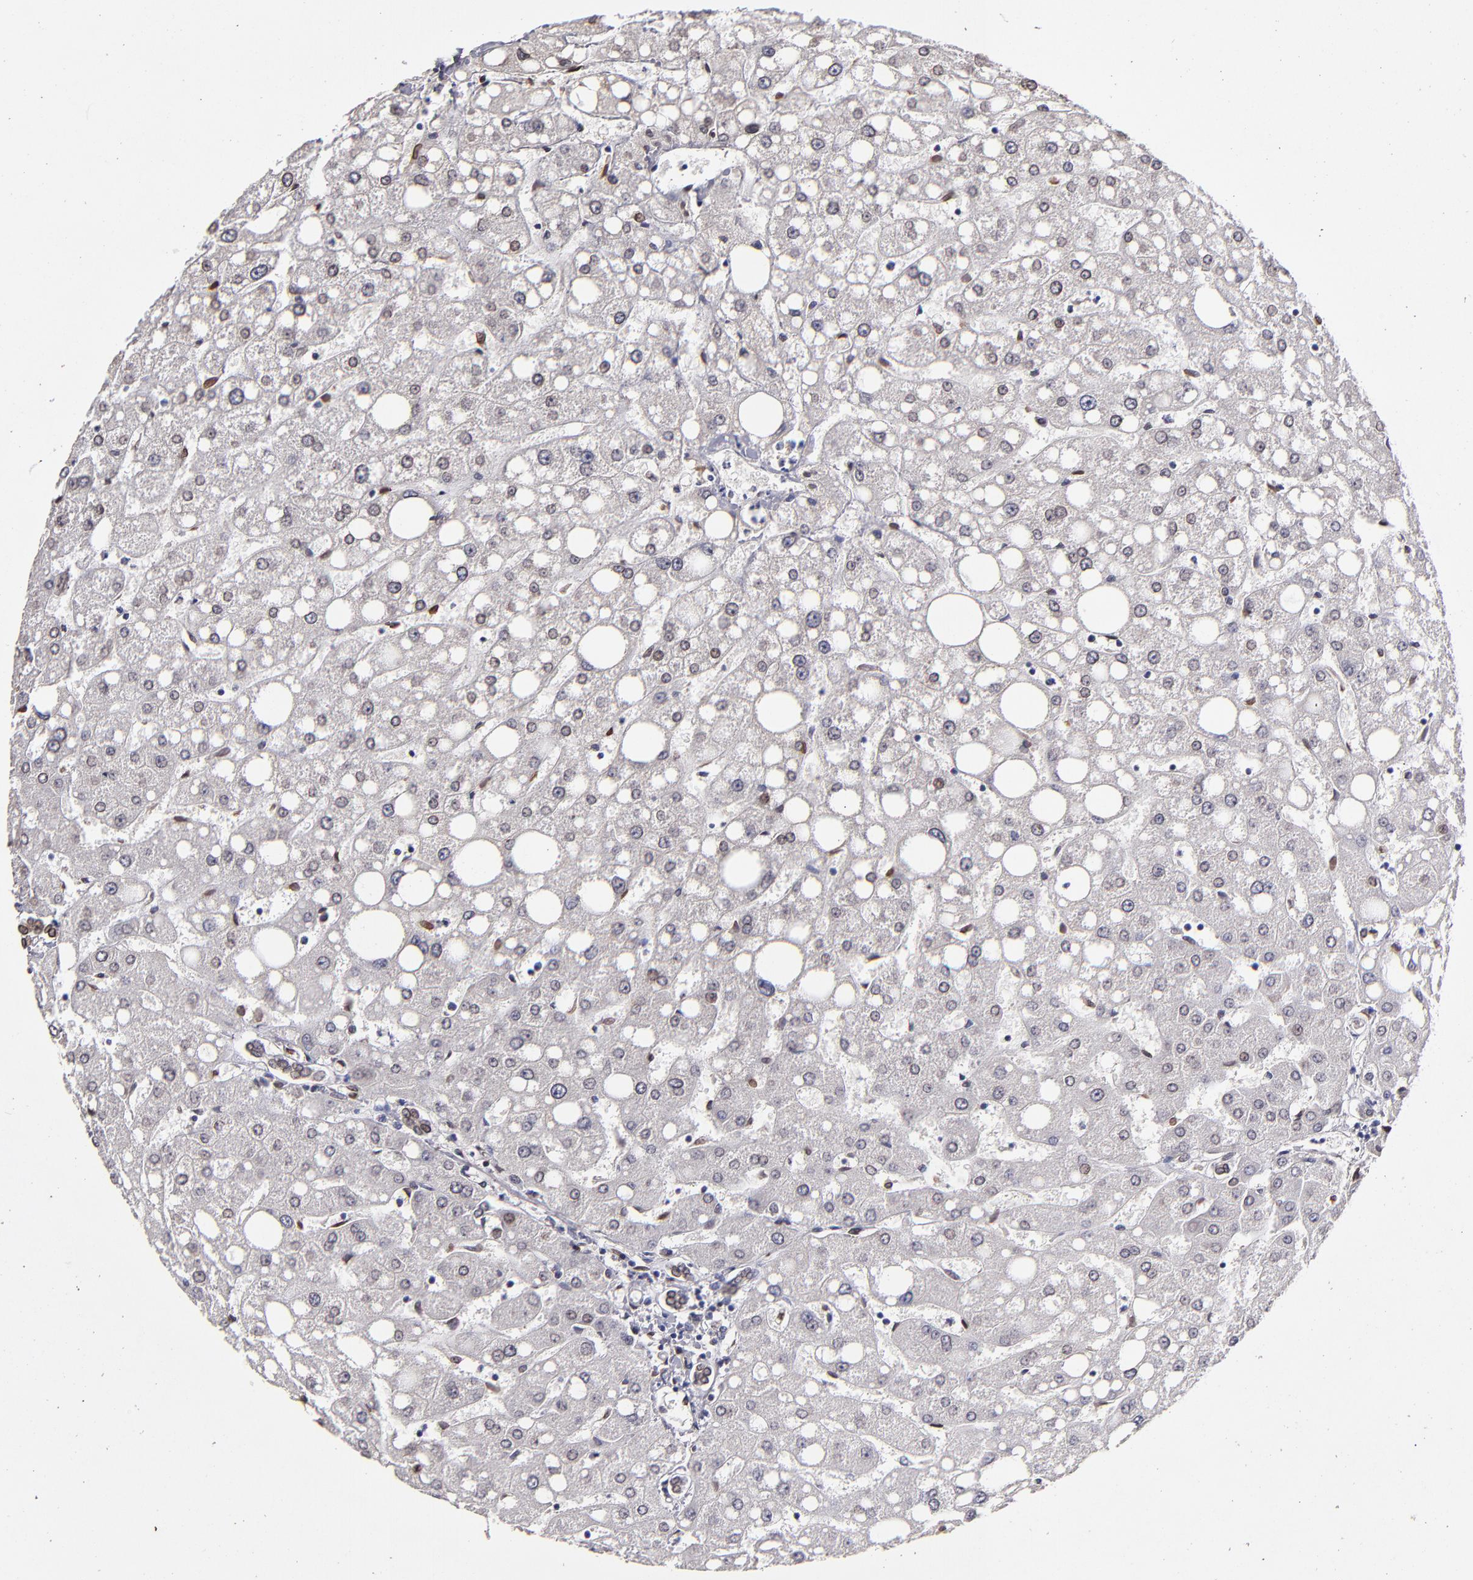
{"staining": {"intensity": "negative", "quantity": "none", "location": "none"}, "tissue": "liver", "cell_type": "Cholangiocytes", "image_type": "normal", "snomed": [{"axis": "morphology", "description": "Normal tissue, NOS"}, {"axis": "topography", "description": "Liver"}], "caption": "Immunohistochemistry (IHC) image of unremarkable liver: liver stained with DAB (3,3'-diaminobenzidine) displays no significant protein staining in cholangiocytes.", "gene": "PUM3", "patient": {"sex": "male", "age": 49}}